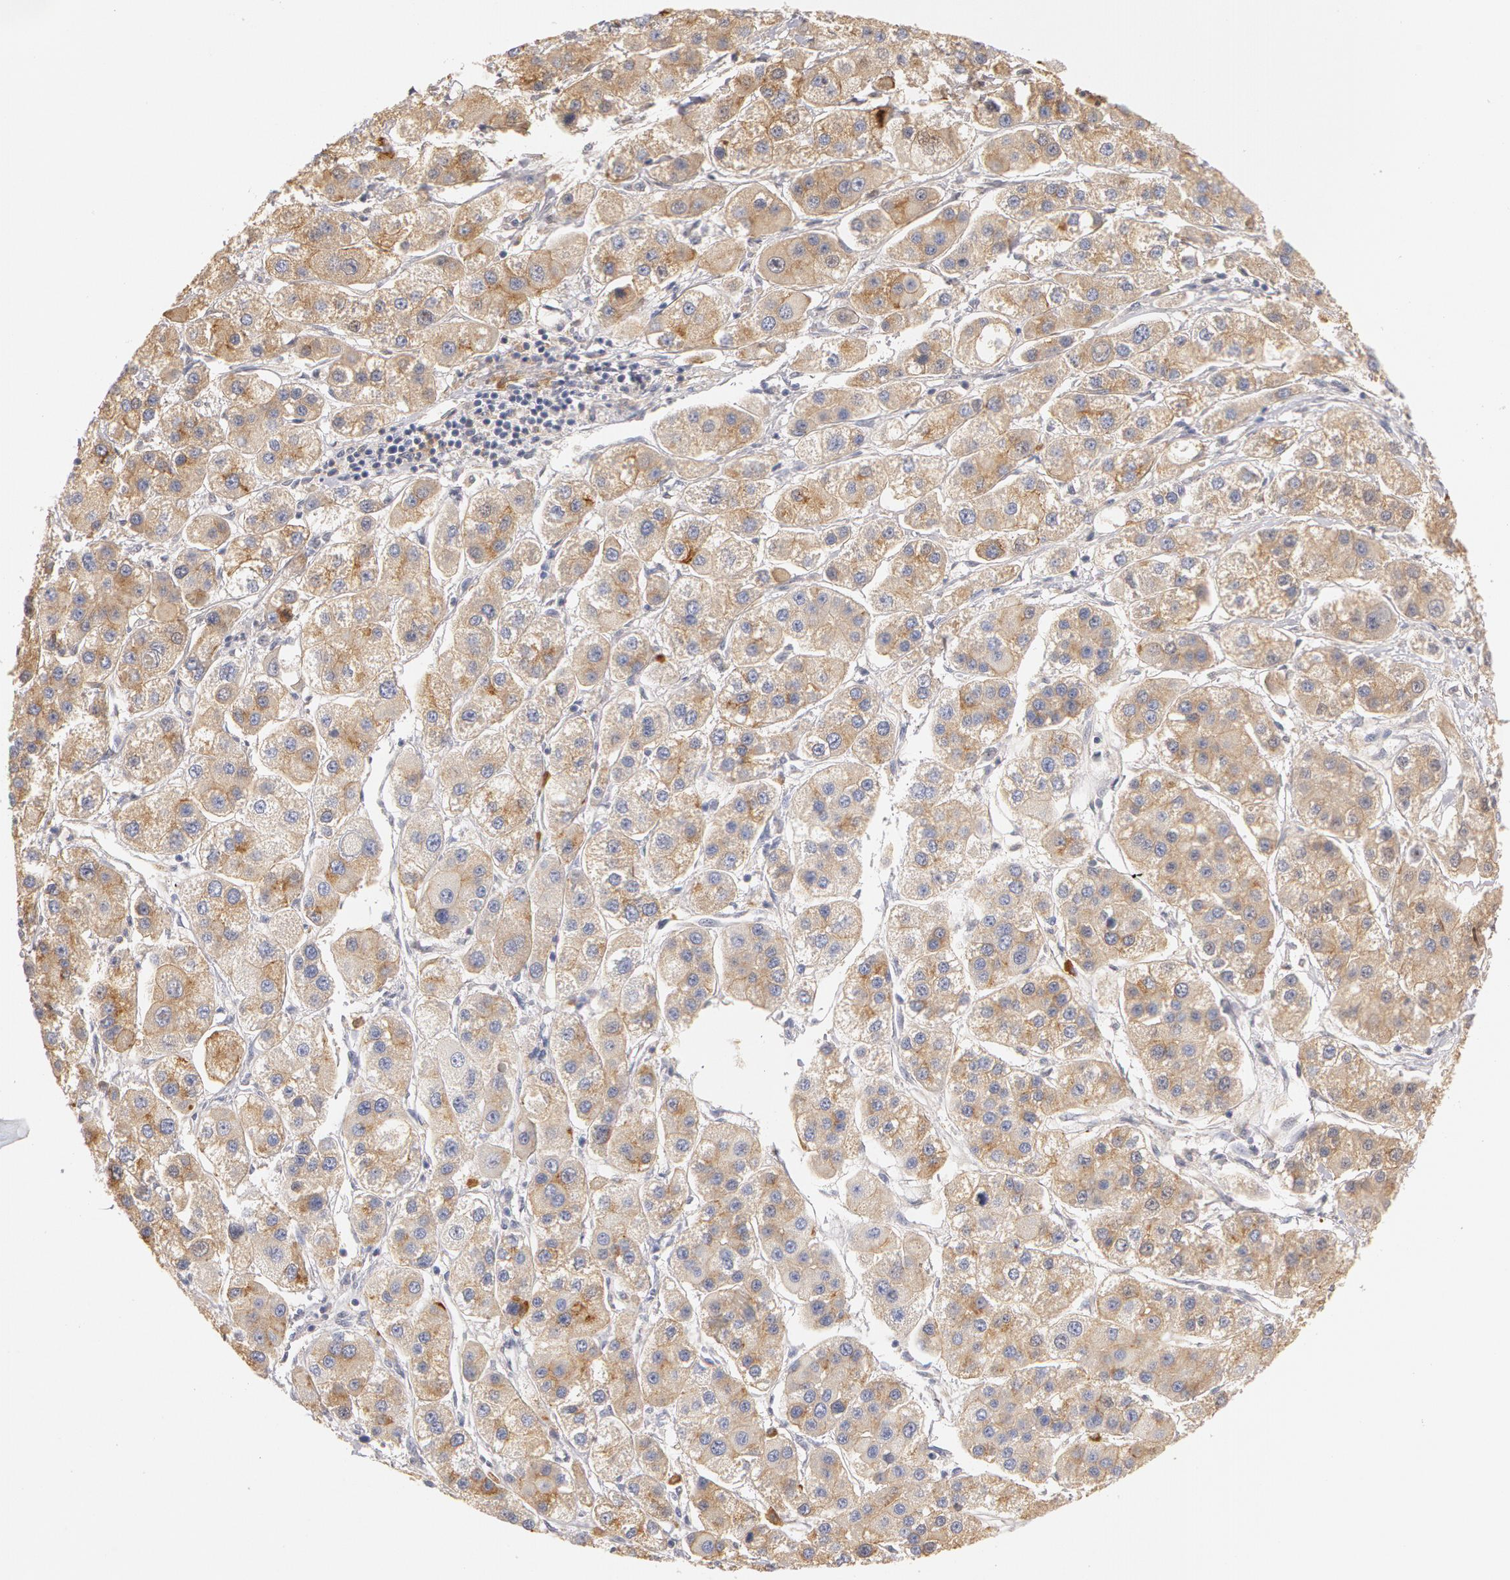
{"staining": {"intensity": "moderate", "quantity": ">75%", "location": "cytoplasmic/membranous"}, "tissue": "liver cancer", "cell_type": "Tumor cells", "image_type": "cancer", "snomed": [{"axis": "morphology", "description": "Carcinoma, Hepatocellular, NOS"}, {"axis": "topography", "description": "Liver"}], "caption": "Immunohistochemical staining of hepatocellular carcinoma (liver) exhibits medium levels of moderate cytoplasmic/membranous expression in approximately >75% of tumor cells.", "gene": "TF", "patient": {"sex": "female", "age": 85}}